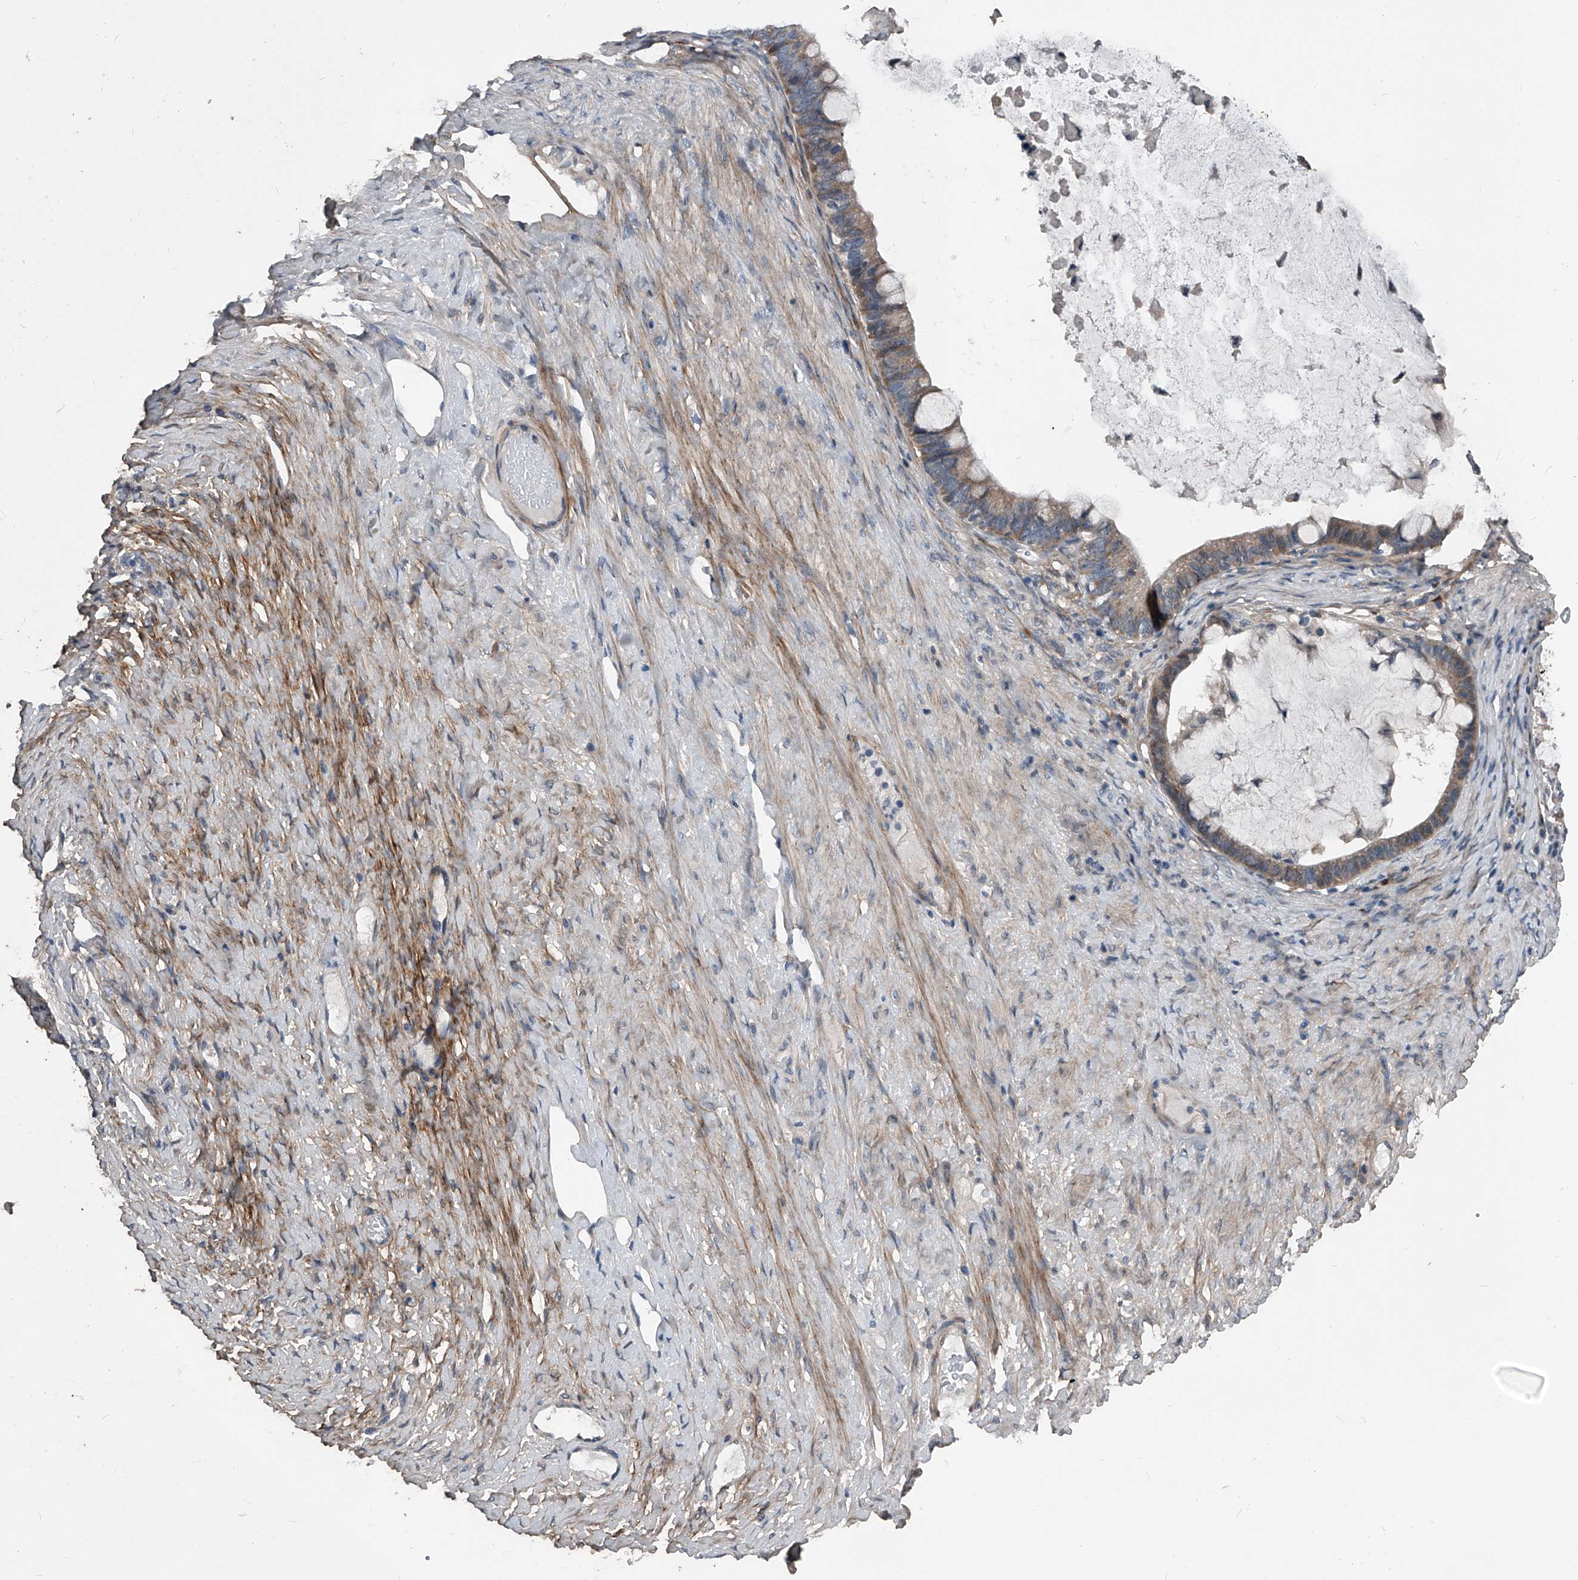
{"staining": {"intensity": "moderate", "quantity": ">75%", "location": "cytoplasmic/membranous"}, "tissue": "ovarian cancer", "cell_type": "Tumor cells", "image_type": "cancer", "snomed": [{"axis": "morphology", "description": "Cystadenocarcinoma, mucinous, NOS"}, {"axis": "topography", "description": "Ovary"}], "caption": "Immunohistochemistry (IHC) image of ovarian mucinous cystadenocarcinoma stained for a protein (brown), which exhibits medium levels of moderate cytoplasmic/membranous staining in about >75% of tumor cells.", "gene": "PHACTR1", "patient": {"sex": "female", "age": 61}}